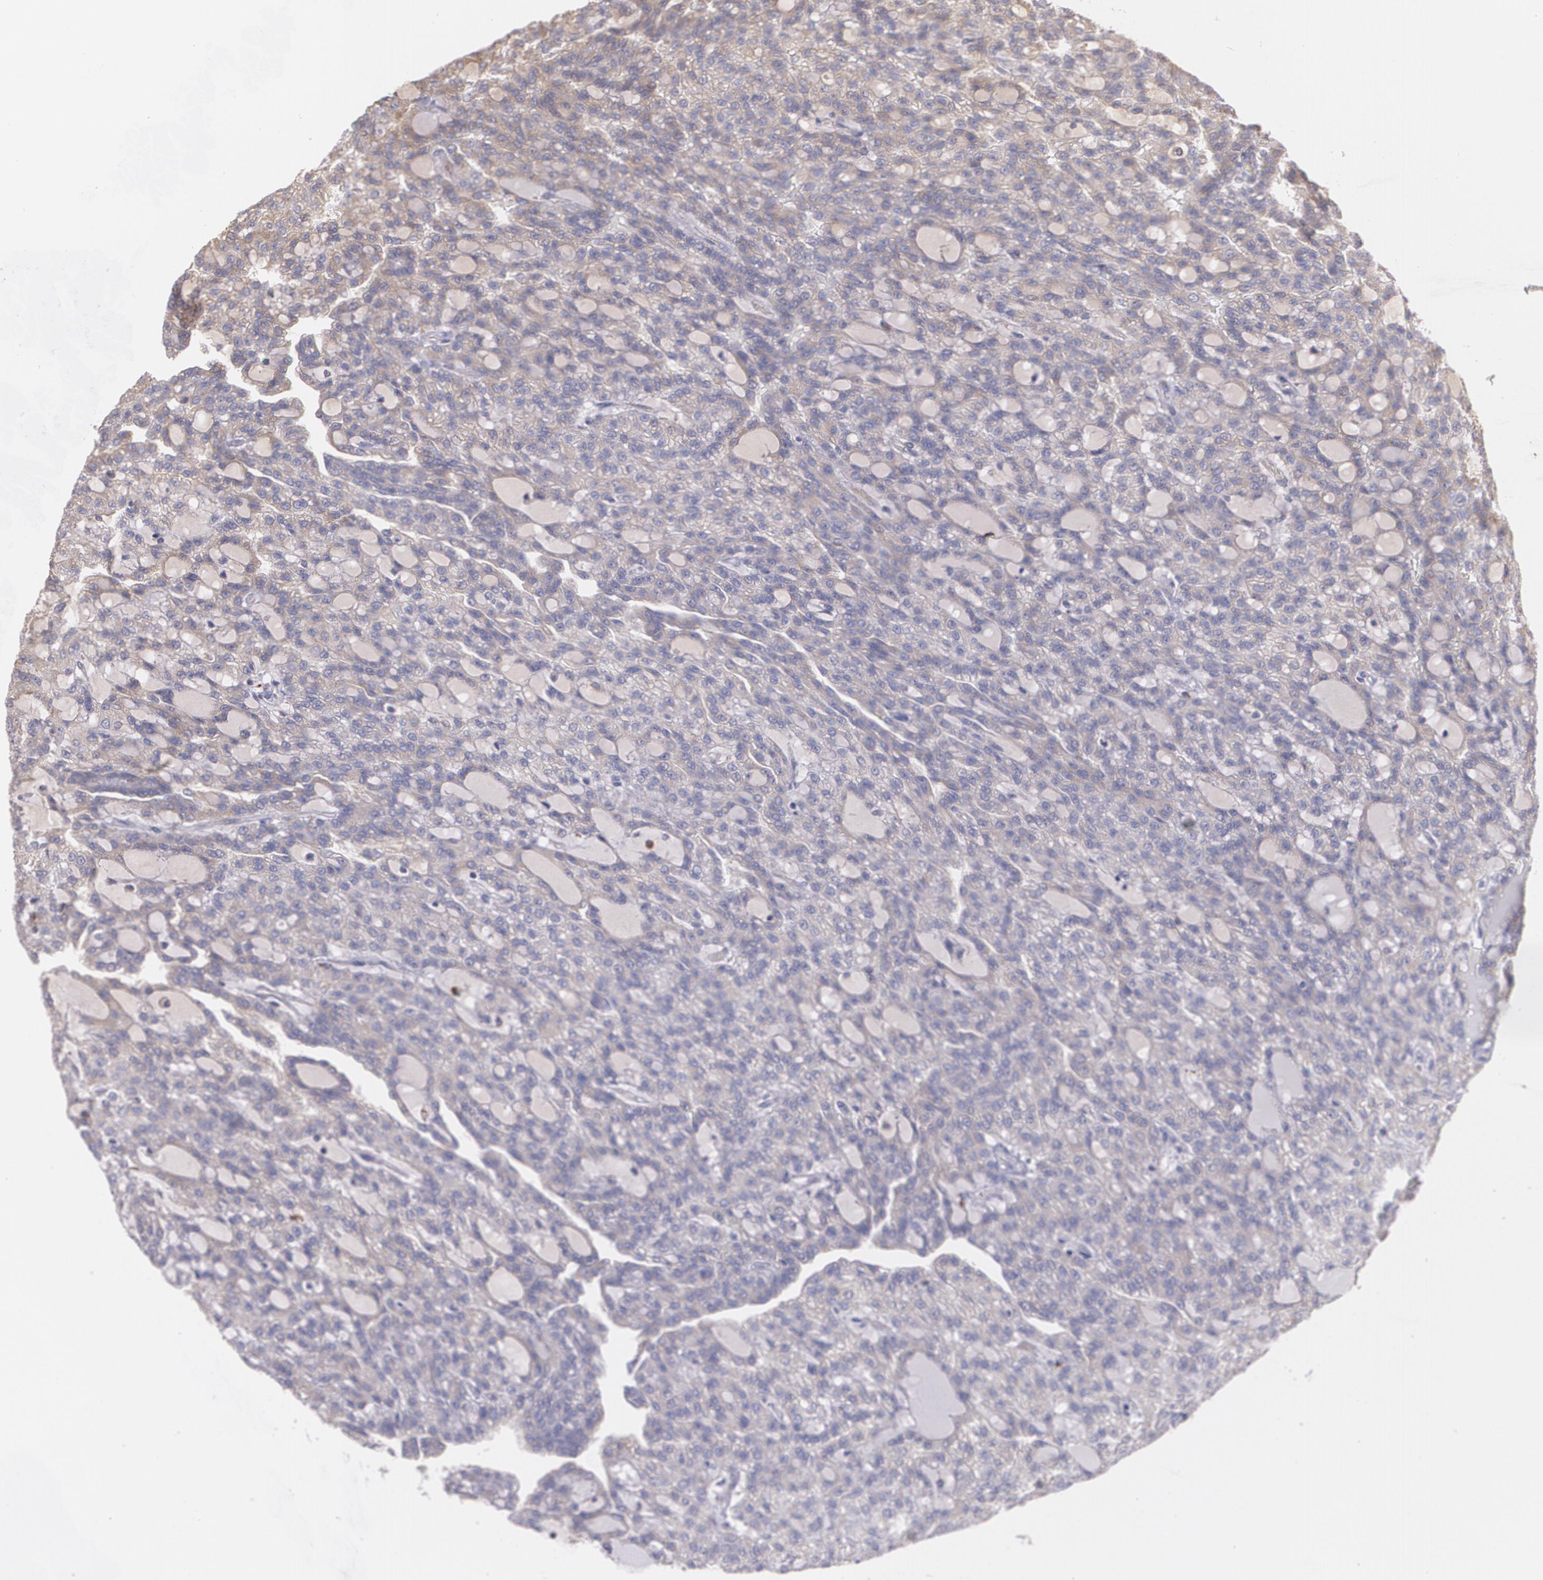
{"staining": {"intensity": "weak", "quantity": ">75%", "location": "cytoplasmic/membranous"}, "tissue": "renal cancer", "cell_type": "Tumor cells", "image_type": "cancer", "snomed": [{"axis": "morphology", "description": "Adenocarcinoma, NOS"}, {"axis": "topography", "description": "Kidney"}], "caption": "Tumor cells exhibit low levels of weak cytoplasmic/membranous positivity in approximately >75% of cells in adenocarcinoma (renal).", "gene": "ECE1", "patient": {"sex": "male", "age": 63}}